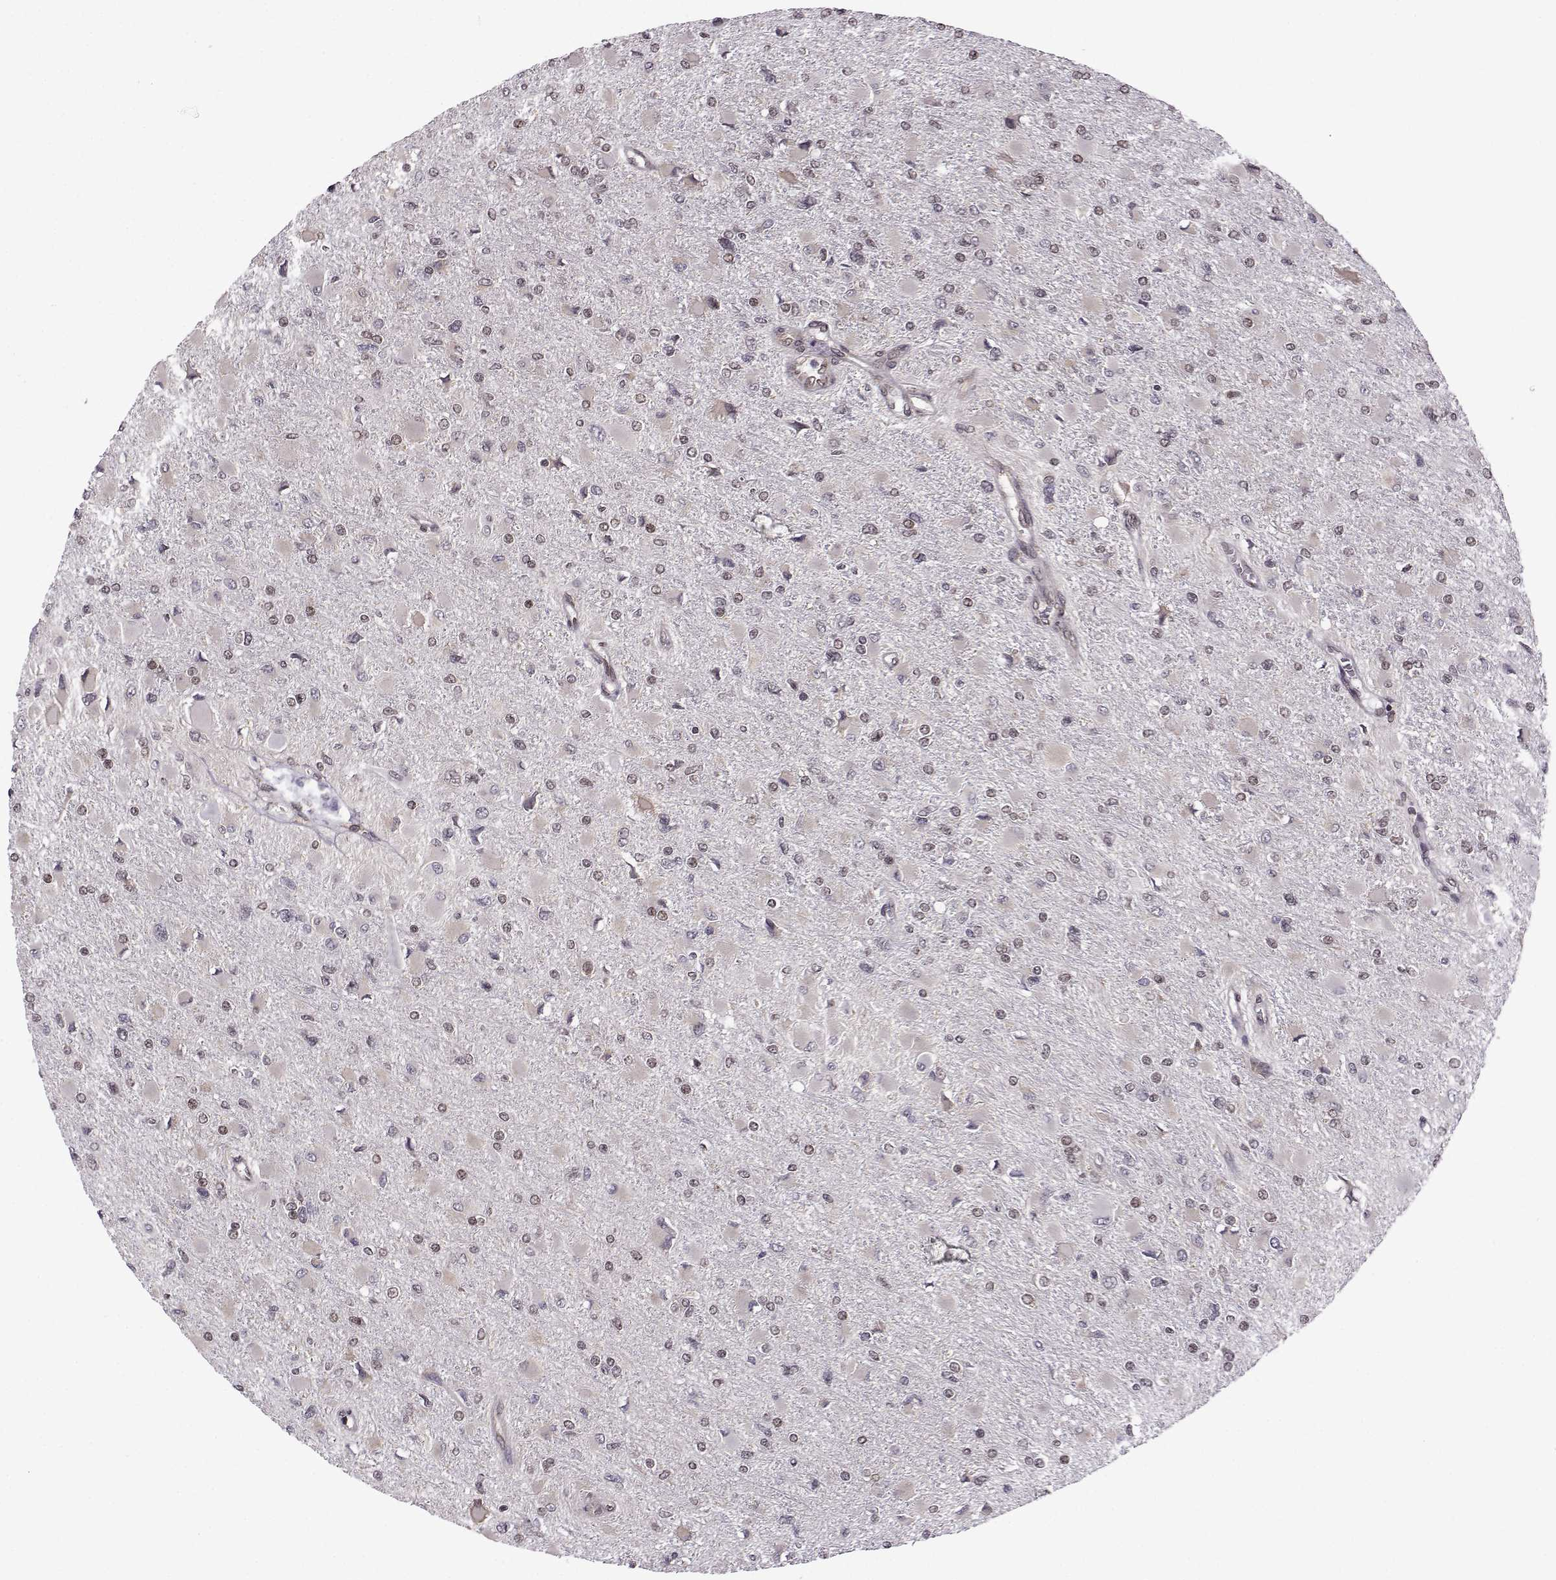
{"staining": {"intensity": "negative", "quantity": "none", "location": "none"}, "tissue": "glioma", "cell_type": "Tumor cells", "image_type": "cancer", "snomed": [{"axis": "morphology", "description": "Glioma, malignant, High grade"}, {"axis": "topography", "description": "Cerebral cortex"}], "caption": "Immunohistochemistry (IHC) histopathology image of glioma stained for a protein (brown), which exhibits no positivity in tumor cells. (DAB immunohistochemistry (IHC) with hematoxylin counter stain).", "gene": "EZH1", "patient": {"sex": "female", "age": 36}}